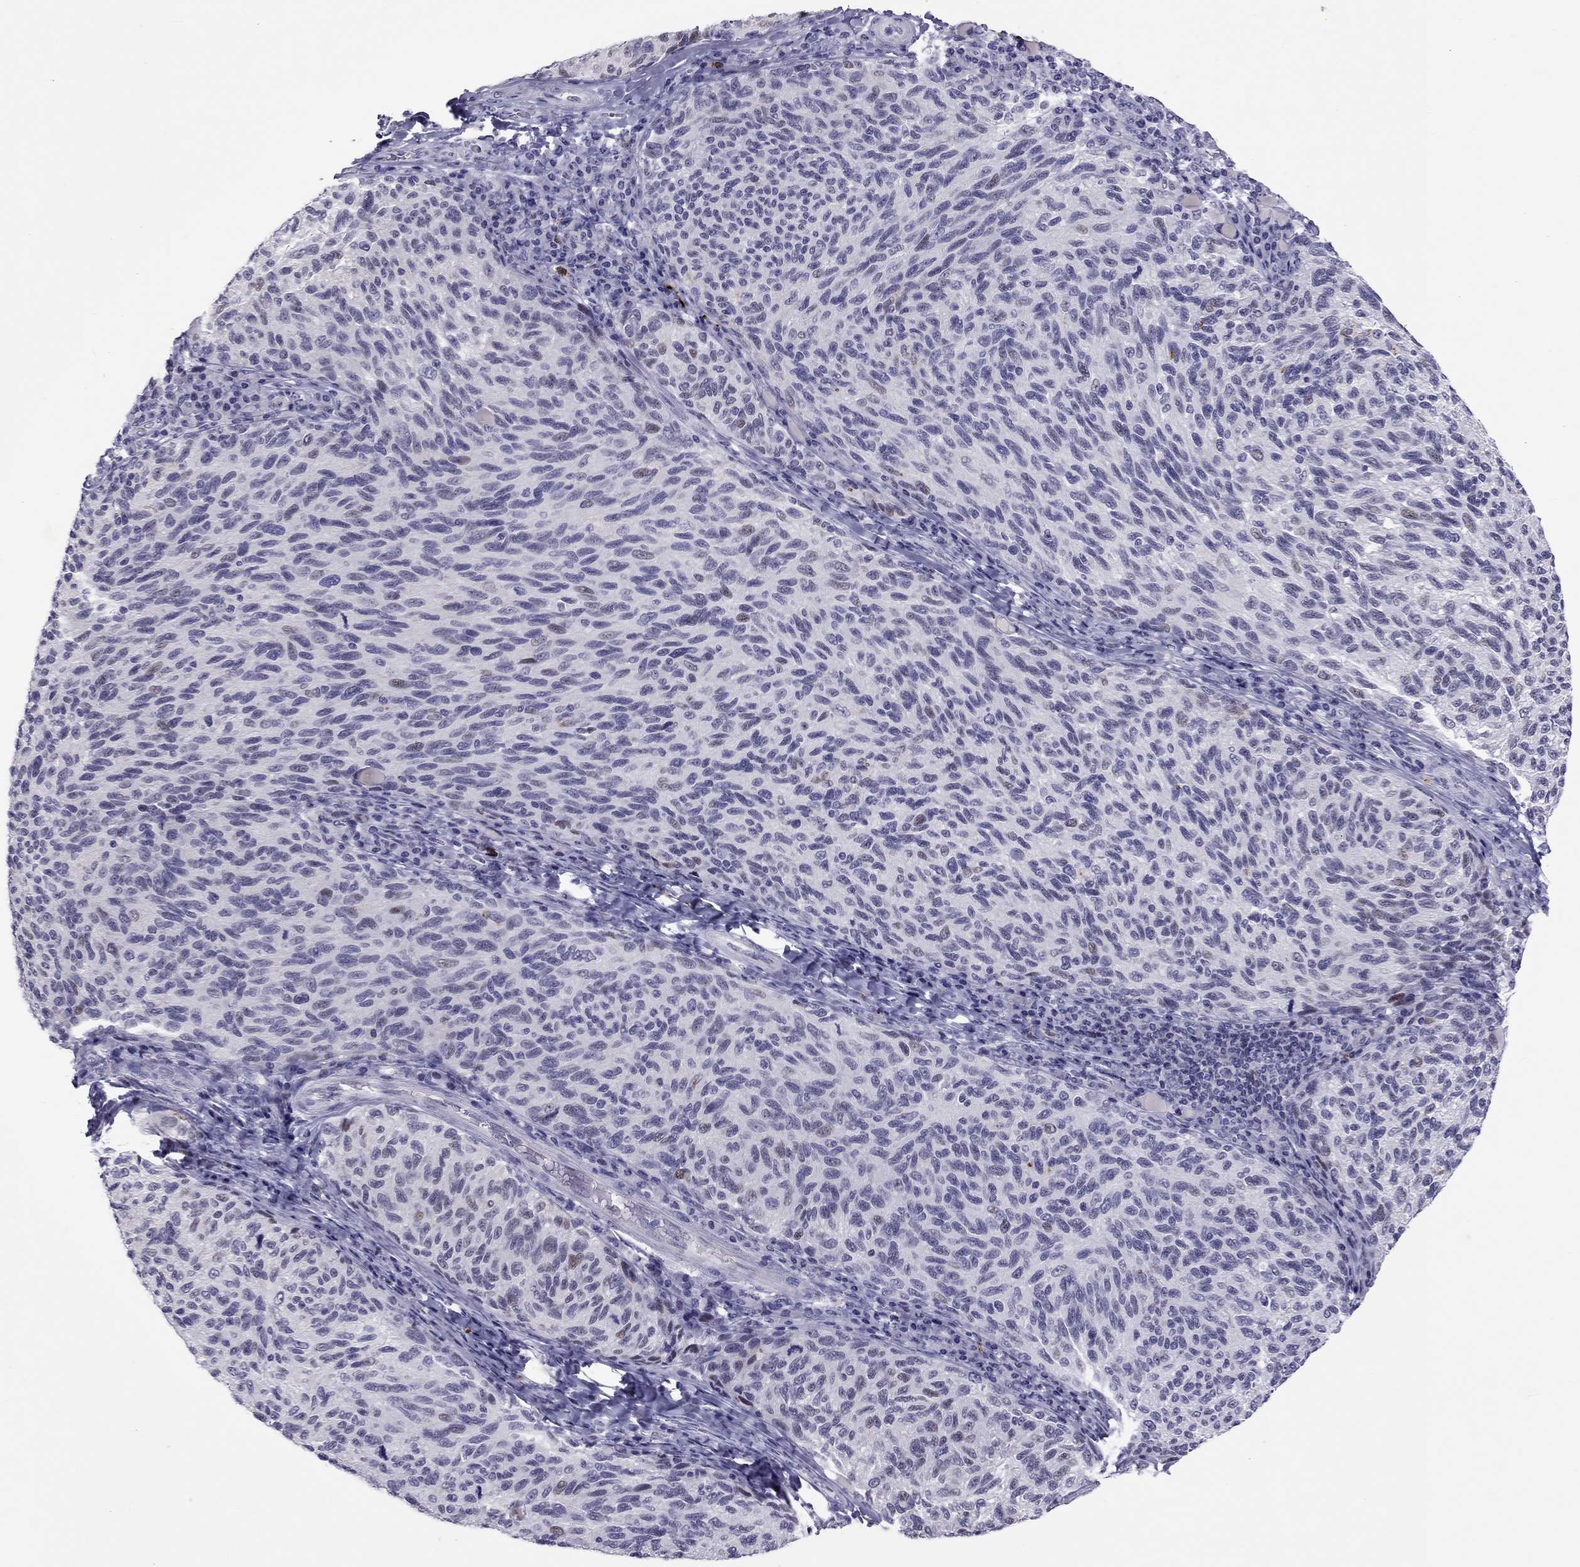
{"staining": {"intensity": "weak", "quantity": "<25%", "location": "nuclear"}, "tissue": "melanoma", "cell_type": "Tumor cells", "image_type": "cancer", "snomed": [{"axis": "morphology", "description": "Malignant melanoma, NOS"}, {"axis": "topography", "description": "Skin"}], "caption": "Immunohistochemistry (IHC) micrograph of melanoma stained for a protein (brown), which displays no staining in tumor cells. (DAB (3,3'-diaminobenzidine) IHC visualized using brightfield microscopy, high magnification).", "gene": "CCL27", "patient": {"sex": "female", "age": 73}}